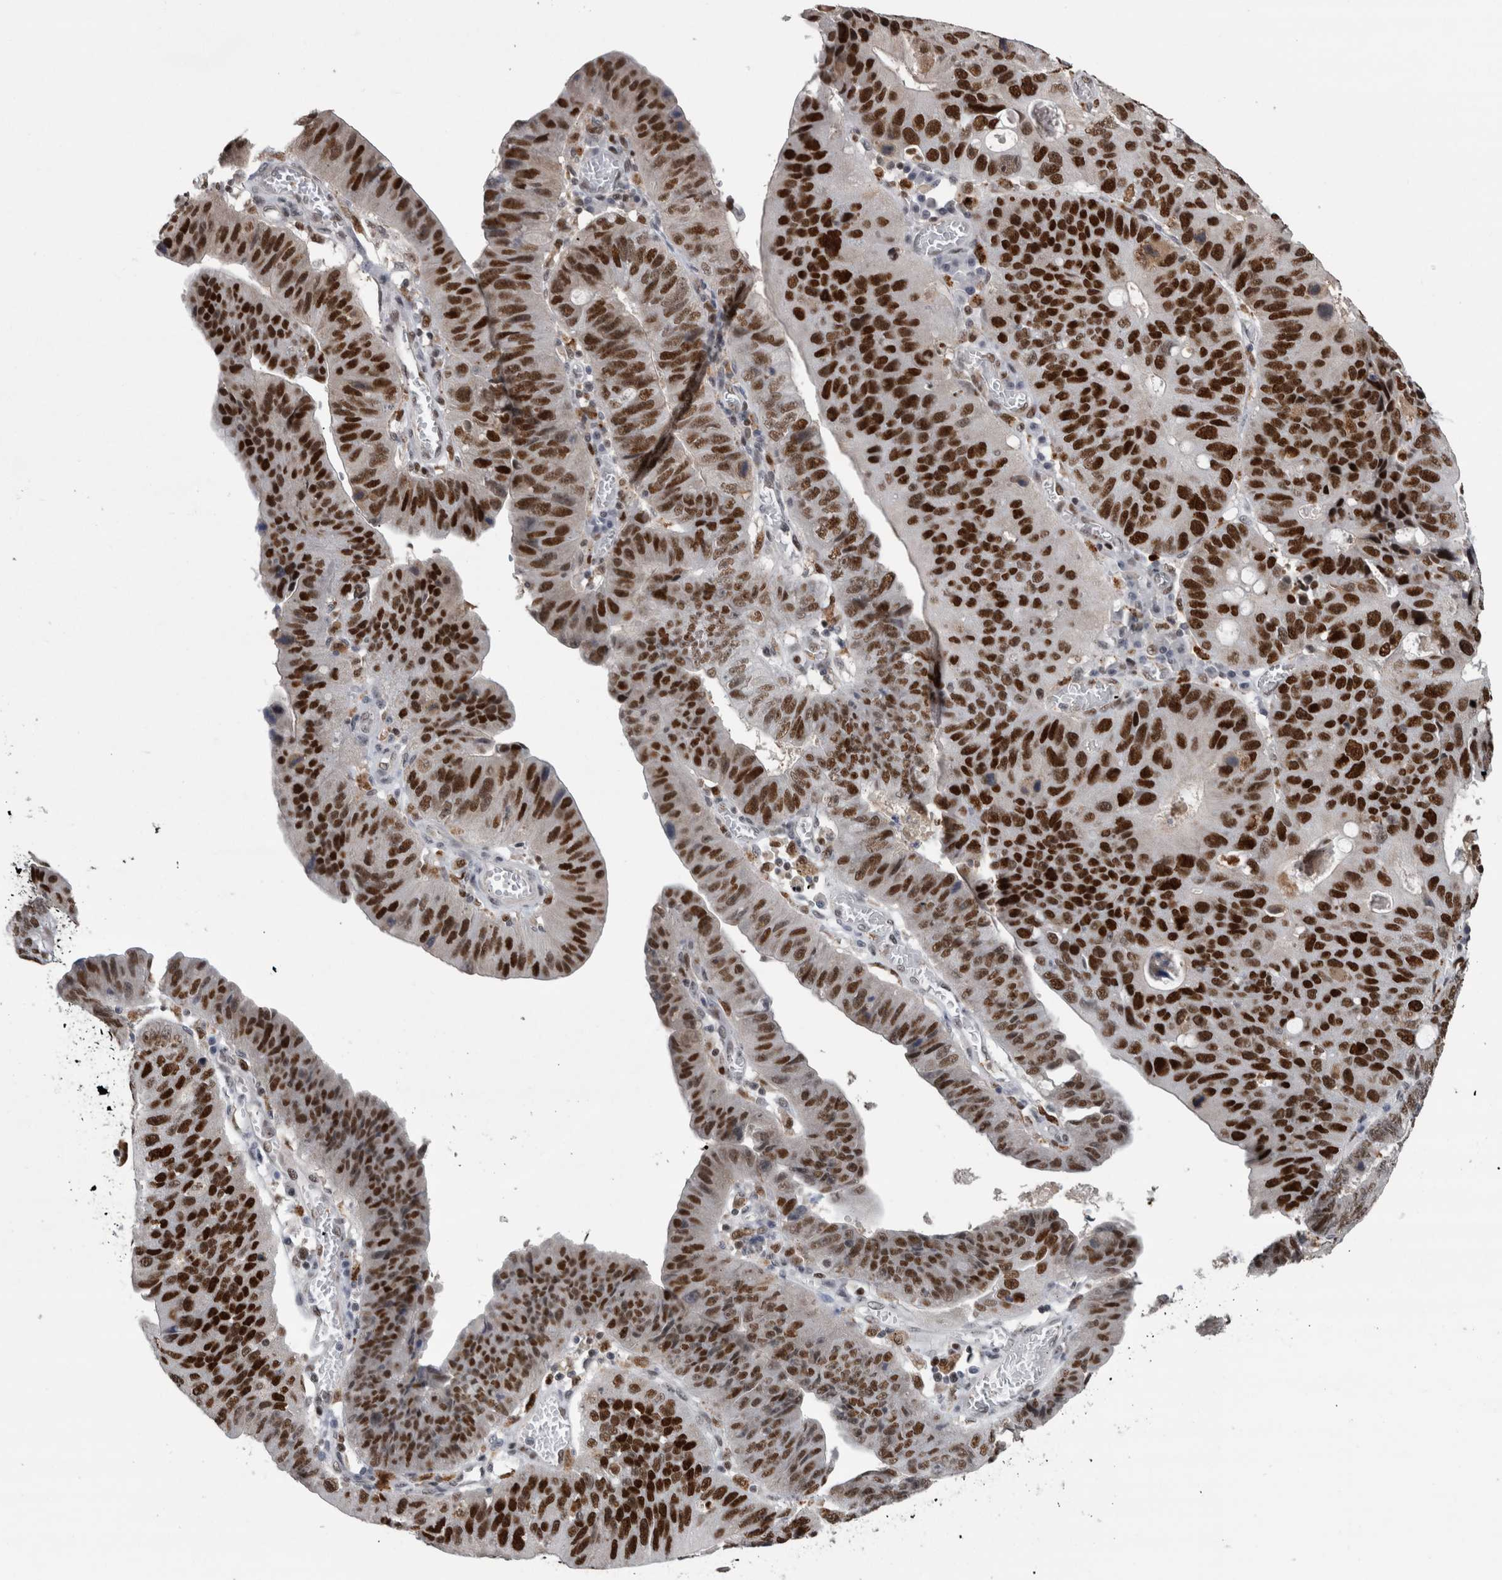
{"staining": {"intensity": "strong", "quantity": ">75%", "location": "nuclear"}, "tissue": "stomach cancer", "cell_type": "Tumor cells", "image_type": "cancer", "snomed": [{"axis": "morphology", "description": "Adenocarcinoma, NOS"}, {"axis": "topography", "description": "Stomach"}], "caption": "There is high levels of strong nuclear positivity in tumor cells of stomach cancer, as demonstrated by immunohistochemical staining (brown color).", "gene": "POLD2", "patient": {"sex": "male", "age": 59}}